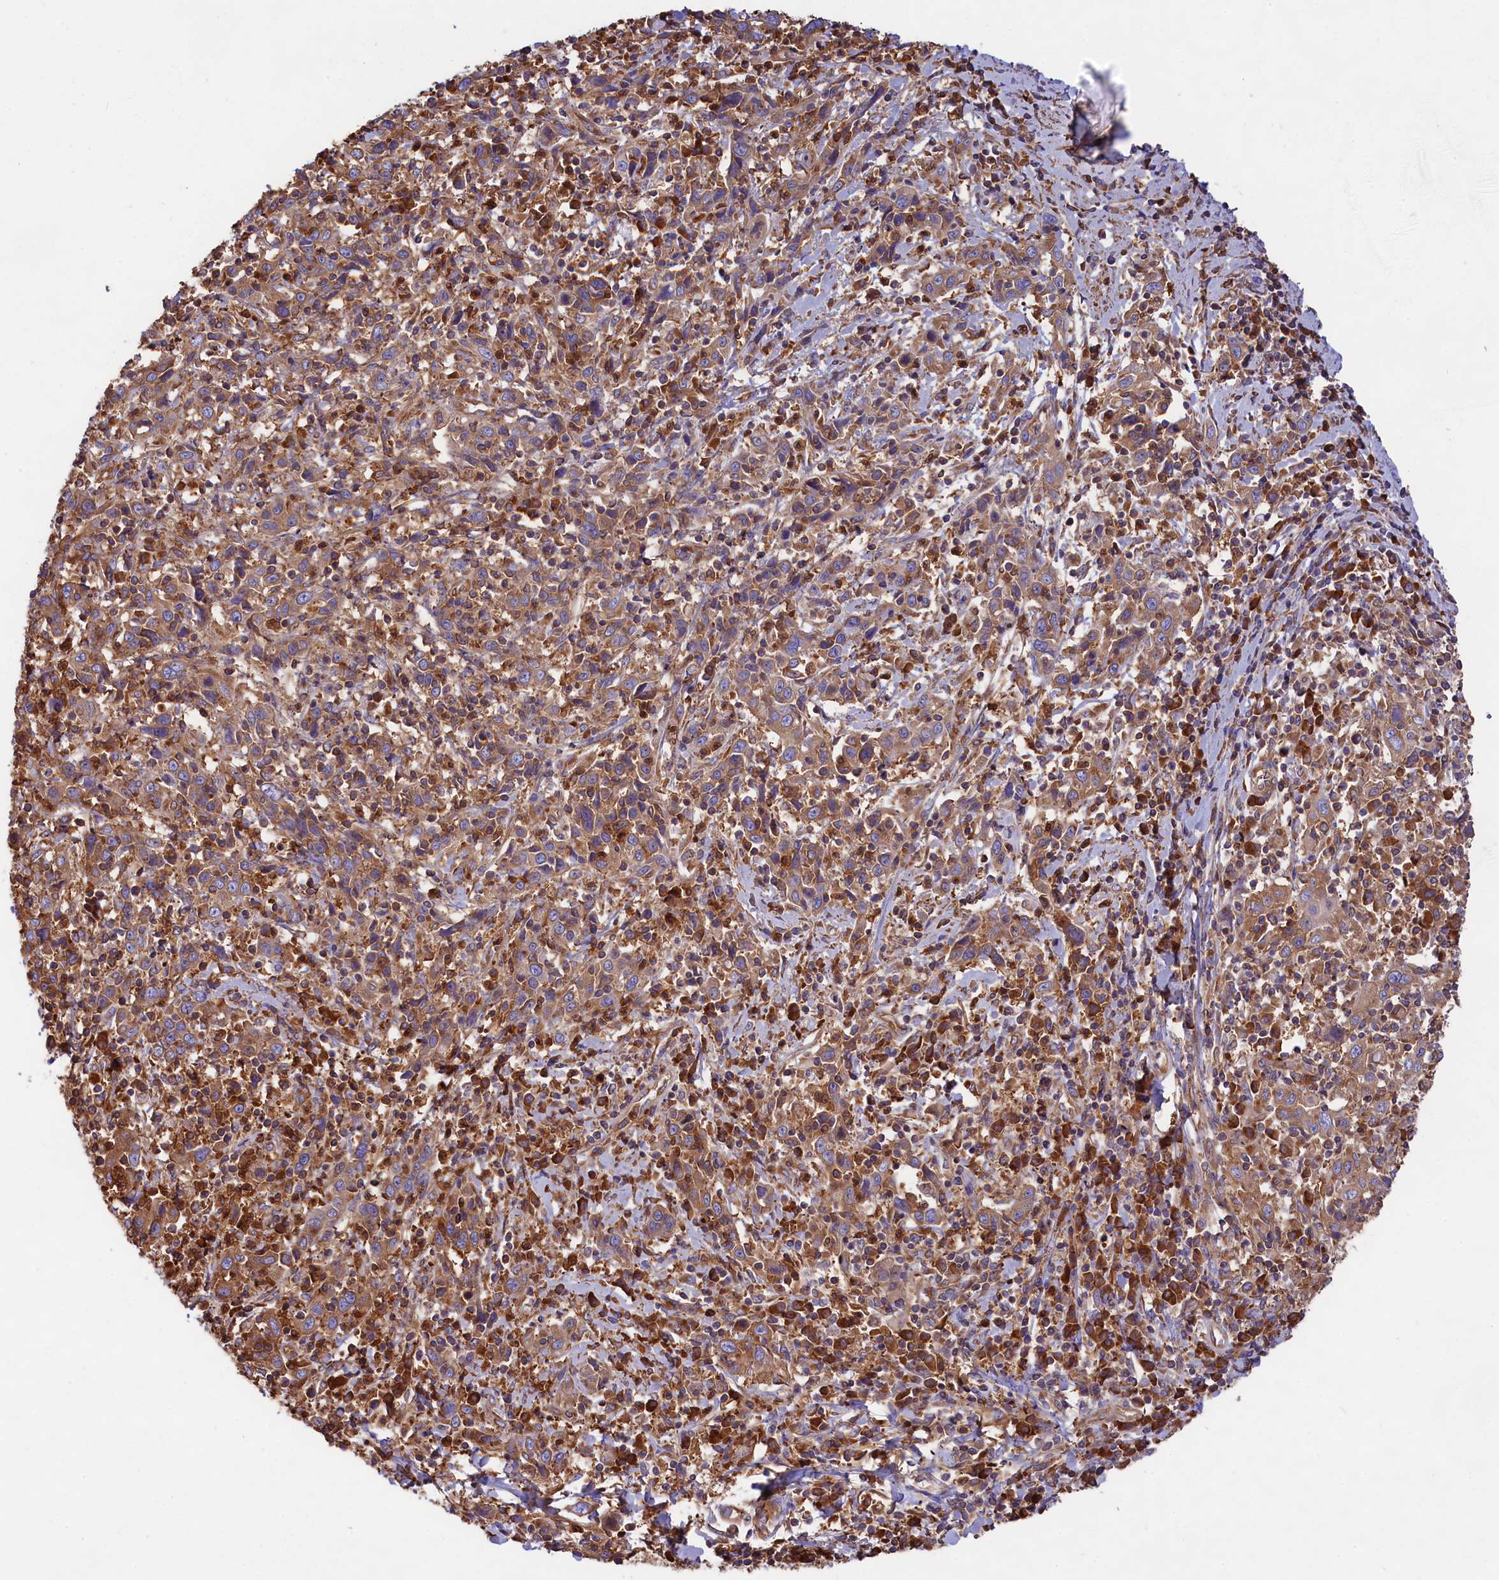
{"staining": {"intensity": "moderate", "quantity": ">75%", "location": "cytoplasmic/membranous"}, "tissue": "cervical cancer", "cell_type": "Tumor cells", "image_type": "cancer", "snomed": [{"axis": "morphology", "description": "Squamous cell carcinoma, NOS"}, {"axis": "topography", "description": "Cervix"}], "caption": "Immunohistochemical staining of cervical squamous cell carcinoma displays moderate cytoplasmic/membranous protein staining in approximately >75% of tumor cells. (Brightfield microscopy of DAB IHC at high magnification).", "gene": "GYS1", "patient": {"sex": "female", "age": 46}}